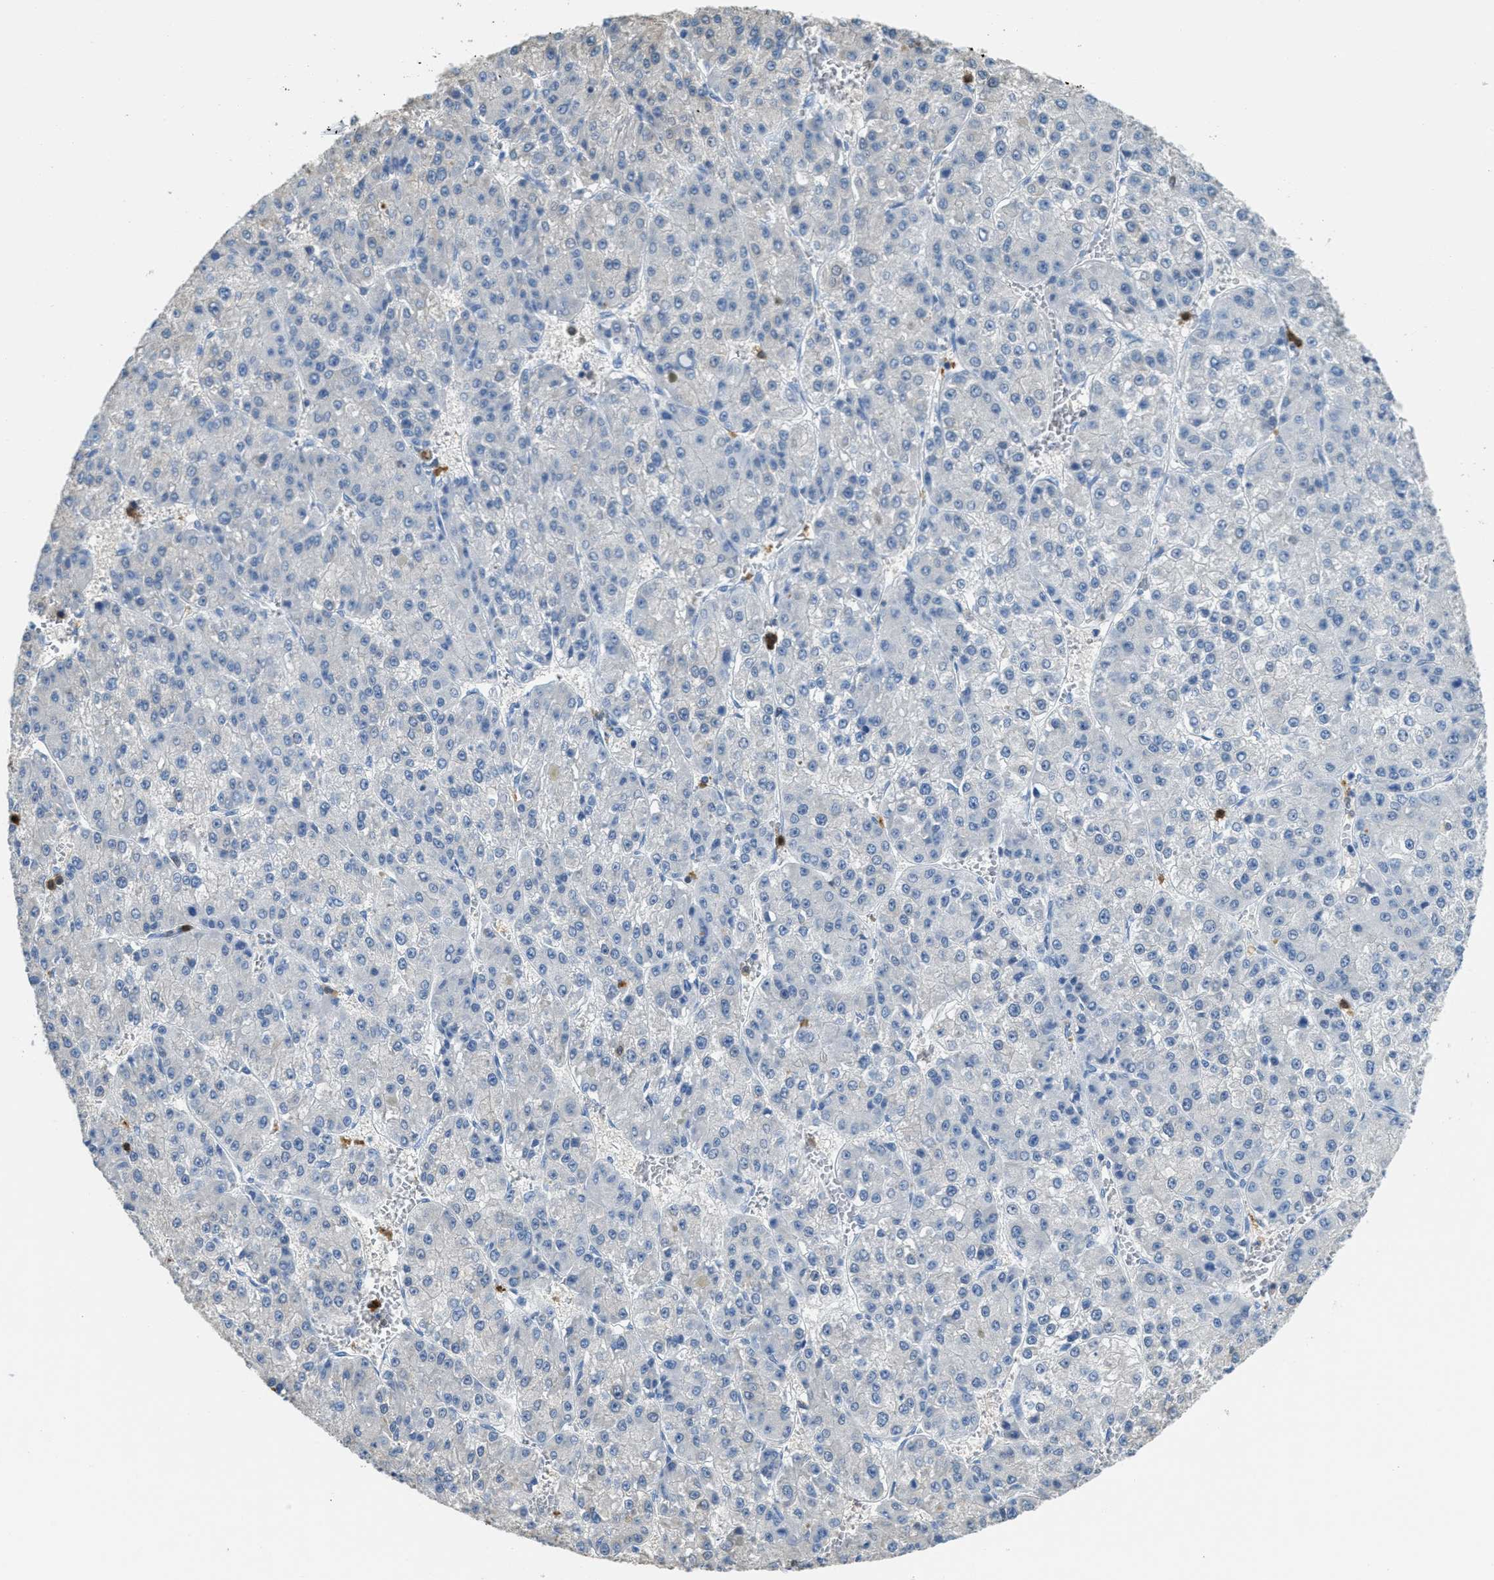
{"staining": {"intensity": "negative", "quantity": "none", "location": "none"}, "tissue": "liver cancer", "cell_type": "Tumor cells", "image_type": "cancer", "snomed": [{"axis": "morphology", "description": "Carcinoma, Hepatocellular, NOS"}, {"axis": "topography", "description": "Liver"}], "caption": "Liver cancer (hepatocellular carcinoma) was stained to show a protein in brown. There is no significant positivity in tumor cells.", "gene": "SERPINB1", "patient": {"sex": "female", "age": 73}}